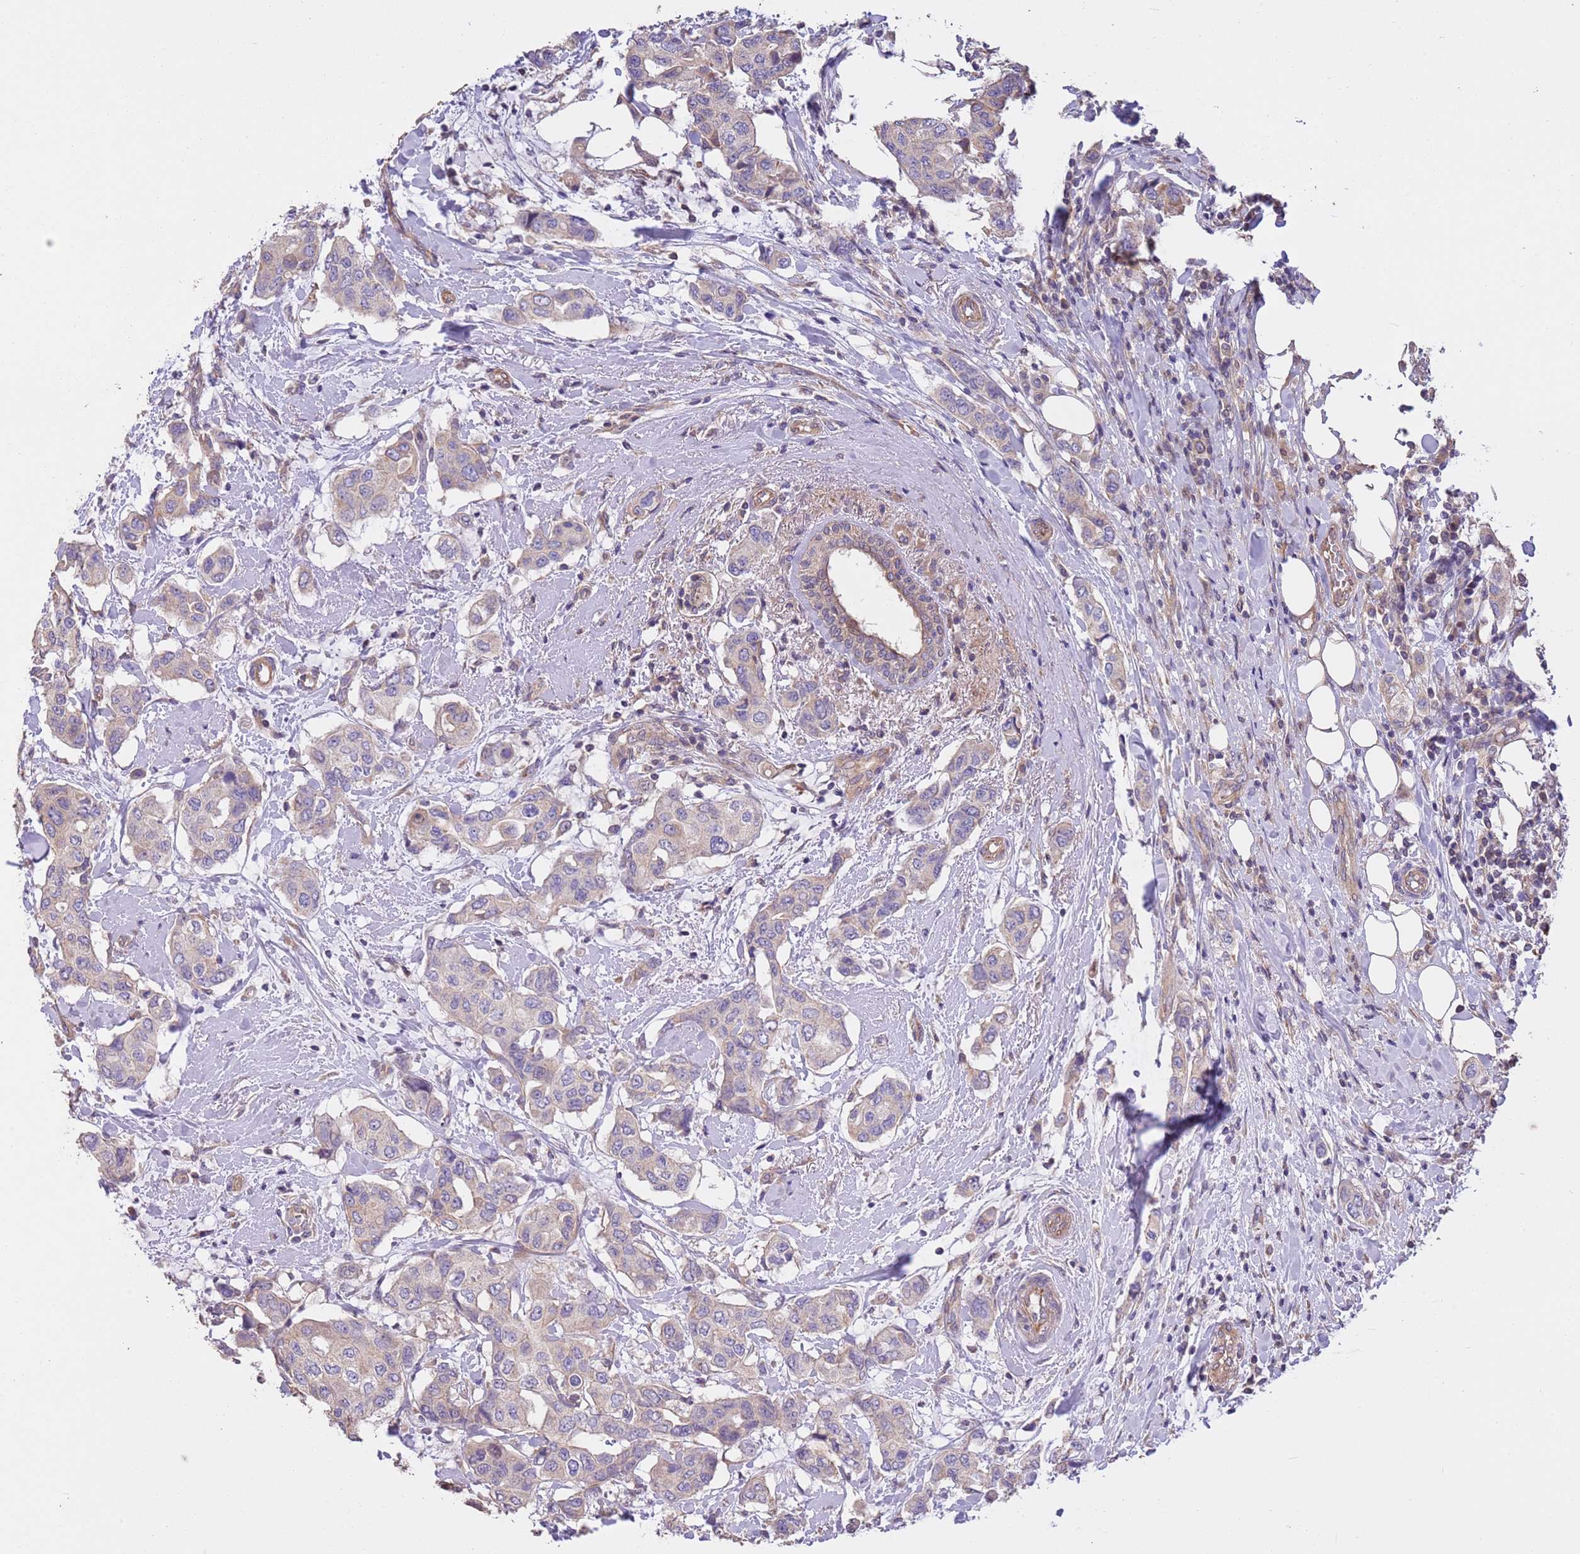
{"staining": {"intensity": "weak", "quantity": "25%-75%", "location": "cytoplasmic/membranous"}, "tissue": "breast cancer", "cell_type": "Tumor cells", "image_type": "cancer", "snomed": [{"axis": "morphology", "description": "Lobular carcinoma"}, {"axis": "topography", "description": "Breast"}], "caption": "Lobular carcinoma (breast) was stained to show a protein in brown. There is low levels of weak cytoplasmic/membranous positivity in about 25%-75% of tumor cells.", "gene": "FAM89B", "patient": {"sex": "female", "age": 51}}